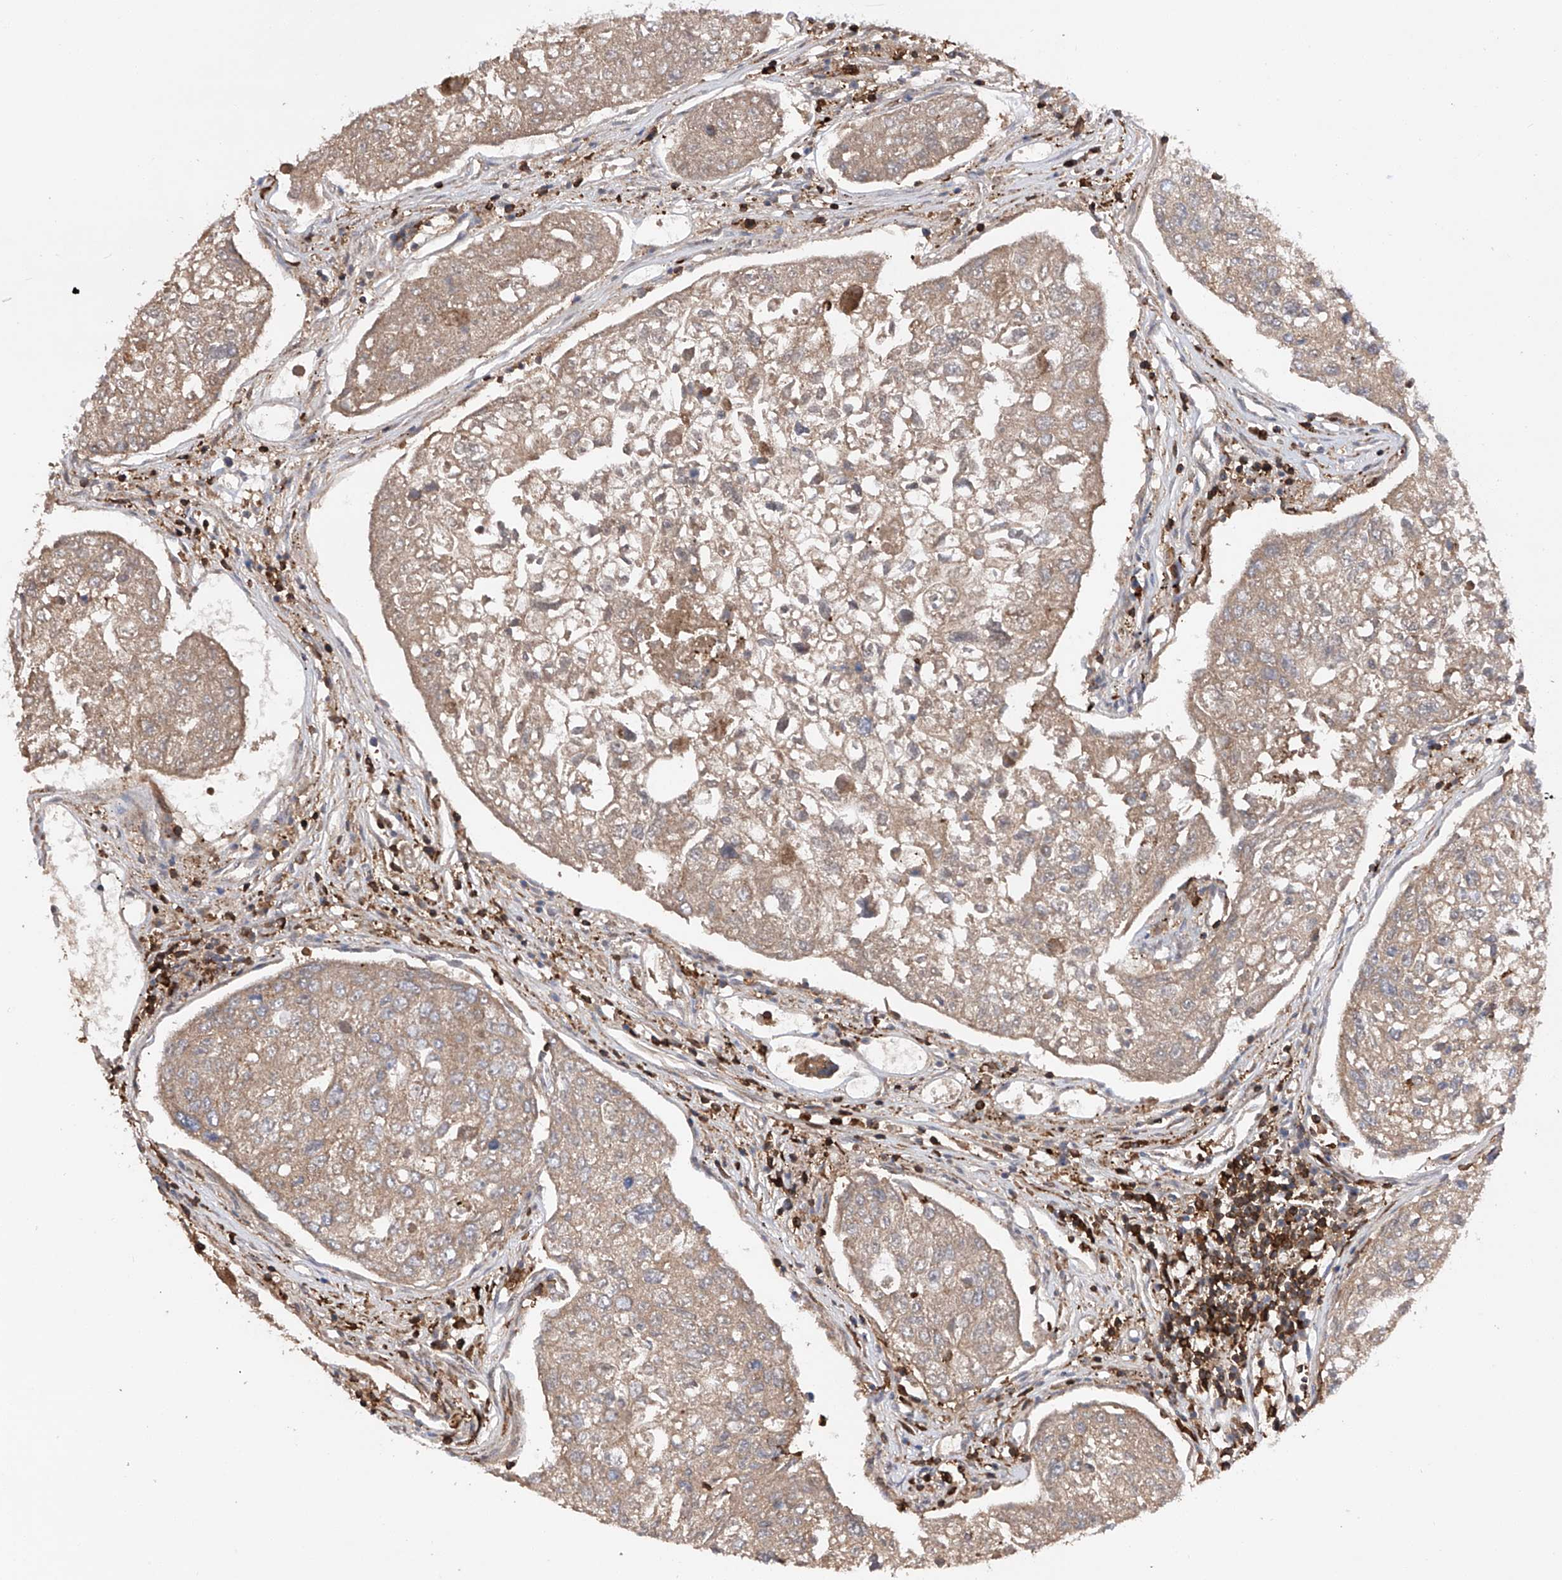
{"staining": {"intensity": "weak", "quantity": ">75%", "location": "cytoplasmic/membranous"}, "tissue": "urothelial cancer", "cell_type": "Tumor cells", "image_type": "cancer", "snomed": [{"axis": "morphology", "description": "Urothelial carcinoma, High grade"}, {"axis": "topography", "description": "Lymph node"}, {"axis": "topography", "description": "Urinary bladder"}], "caption": "DAB immunohistochemical staining of human high-grade urothelial carcinoma reveals weak cytoplasmic/membranous protein expression in approximately >75% of tumor cells. Using DAB (brown) and hematoxylin (blue) stains, captured at high magnification using brightfield microscopy.", "gene": "ZNF280D", "patient": {"sex": "male", "age": 51}}